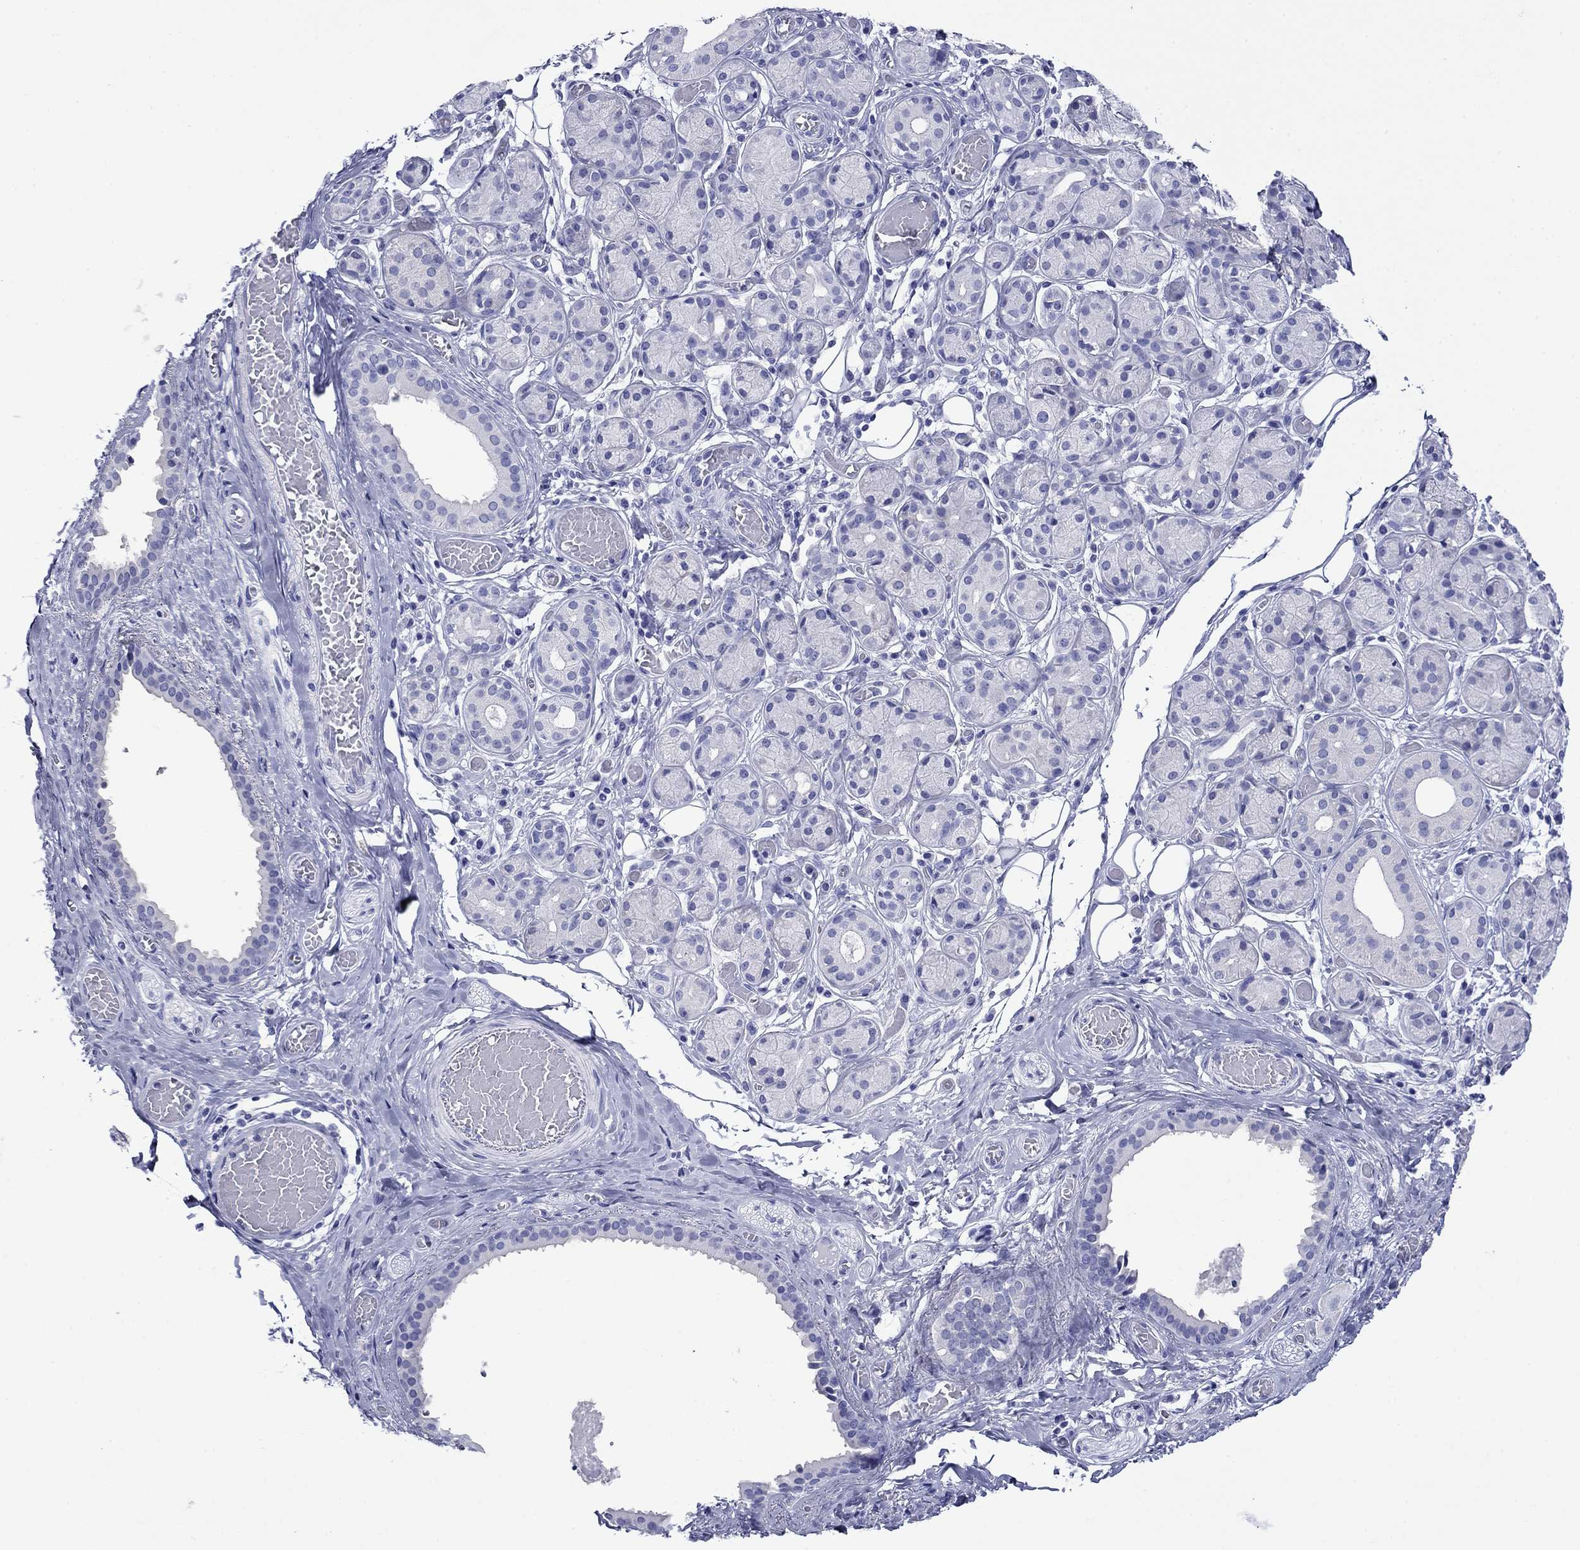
{"staining": {"intensity": "negative", "quantity": "none", "location": "none"}, "tissue": "salivary gland", "cell_type": "Glandular cells", "image_type": "normal", "snomed": [{"axis": "morphology", "description": "Normal tissue, NOS"}, {"axis": "topography", "description": "Salivary gland"}, {"axis": "topography", "description": "Peripheral nerve tissue"}], "caption": "This is an immunohistochemistry image of unremarkable human salivary gland. There is no expression in glandular cells.", "gene": "GIP", "patient": {"sex": "male", "age": 71}}